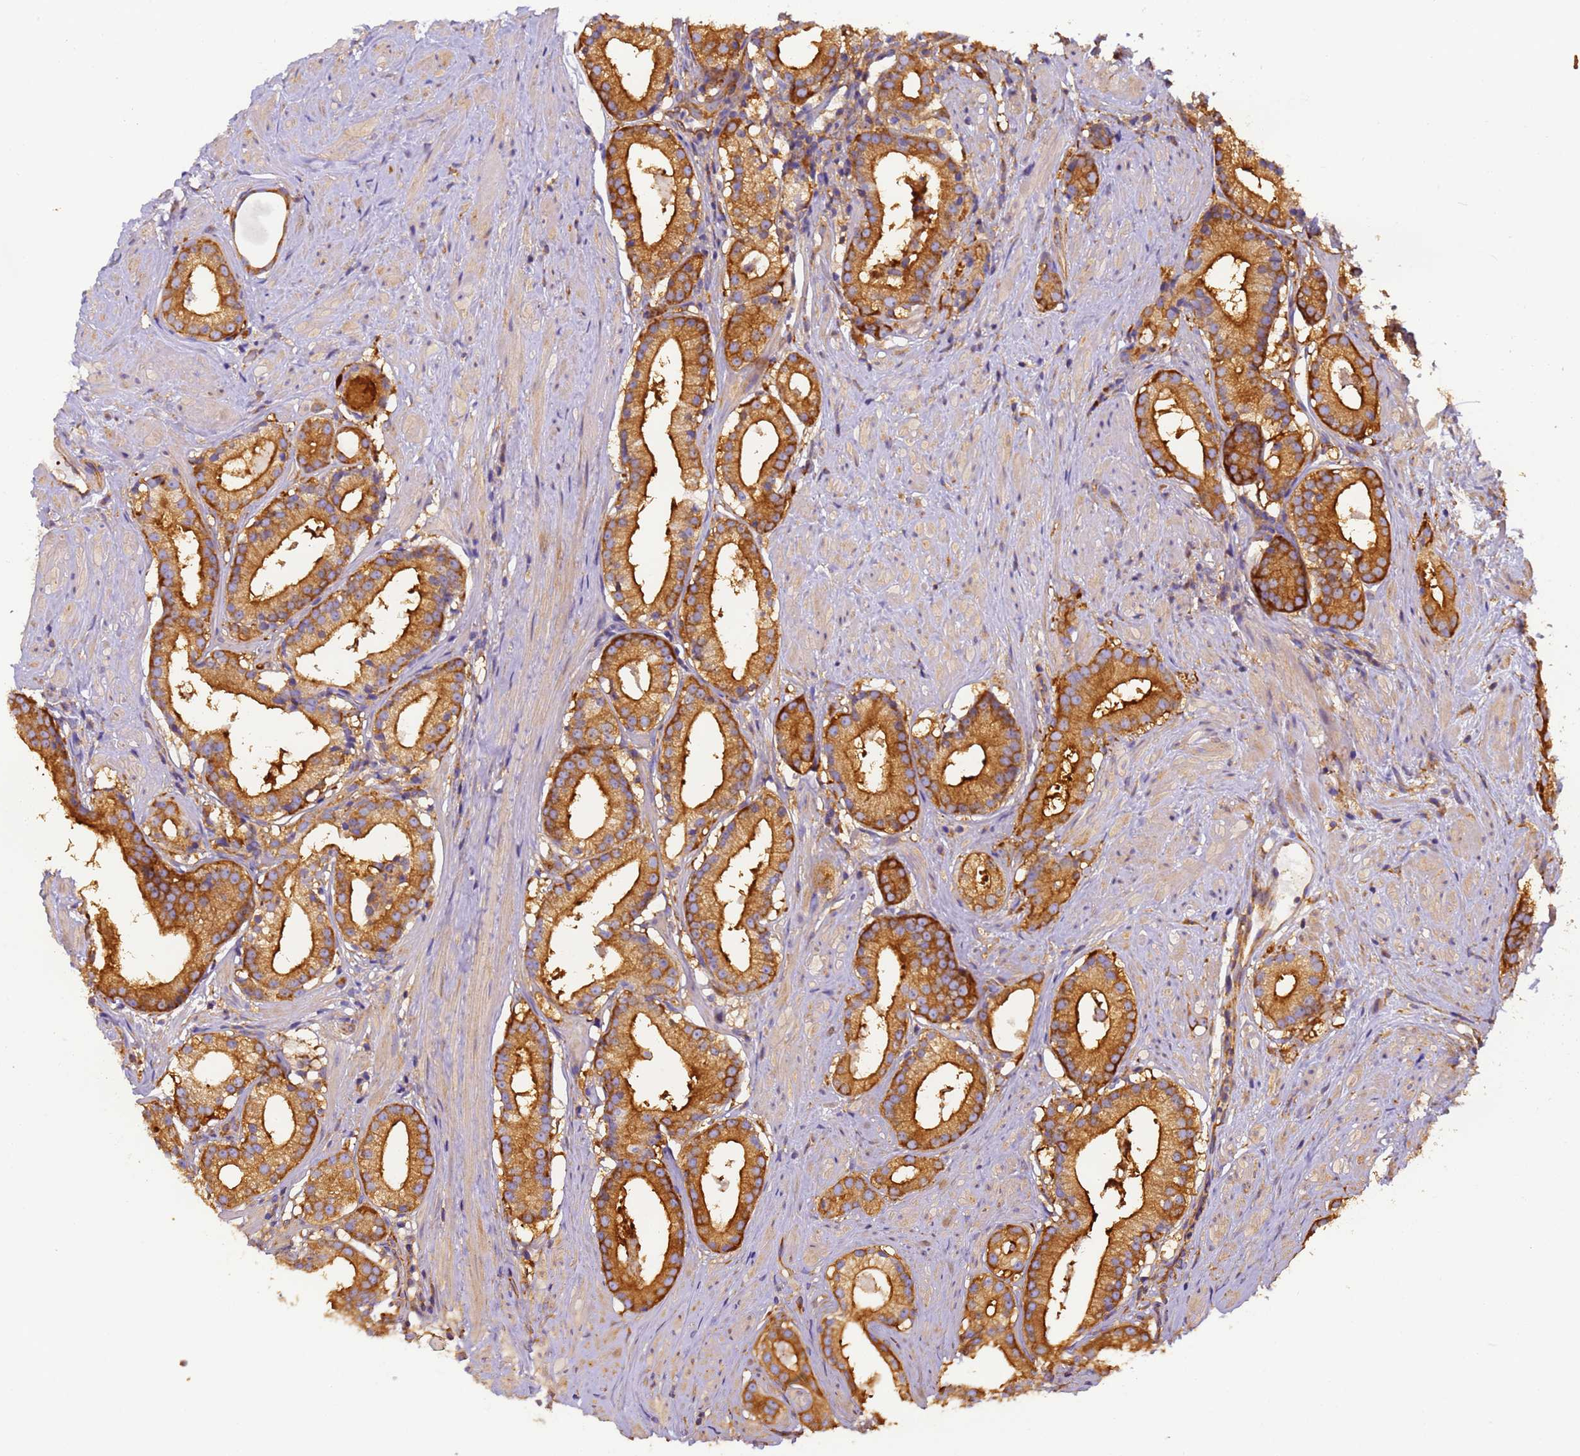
{"staining": {"intensity": "strong", "quantity": ">75%", "location": "cytoplasmic/membranous"}, "tissue": "prostate cancer", "cell_type": "Tumor cells", "image_type": "cancer", "snomed": [{"axis": "morphology", "description": "Adenocarcinoma, Low grade"}, {"axis": "topography", "description": "Prostate"}], "caption": "The immunohistochemical stain labels strong cytoplasmic/membranous staining in tumor cells of low-grade adenocarcinoma (prostate) tissue. Using DAB (brown) and hematoxylin (blue) stains, captured at high magnification using brightfield microscopy.", "gene": "DYNC1I2", "patient": {"sex": "male", "age": 57}}